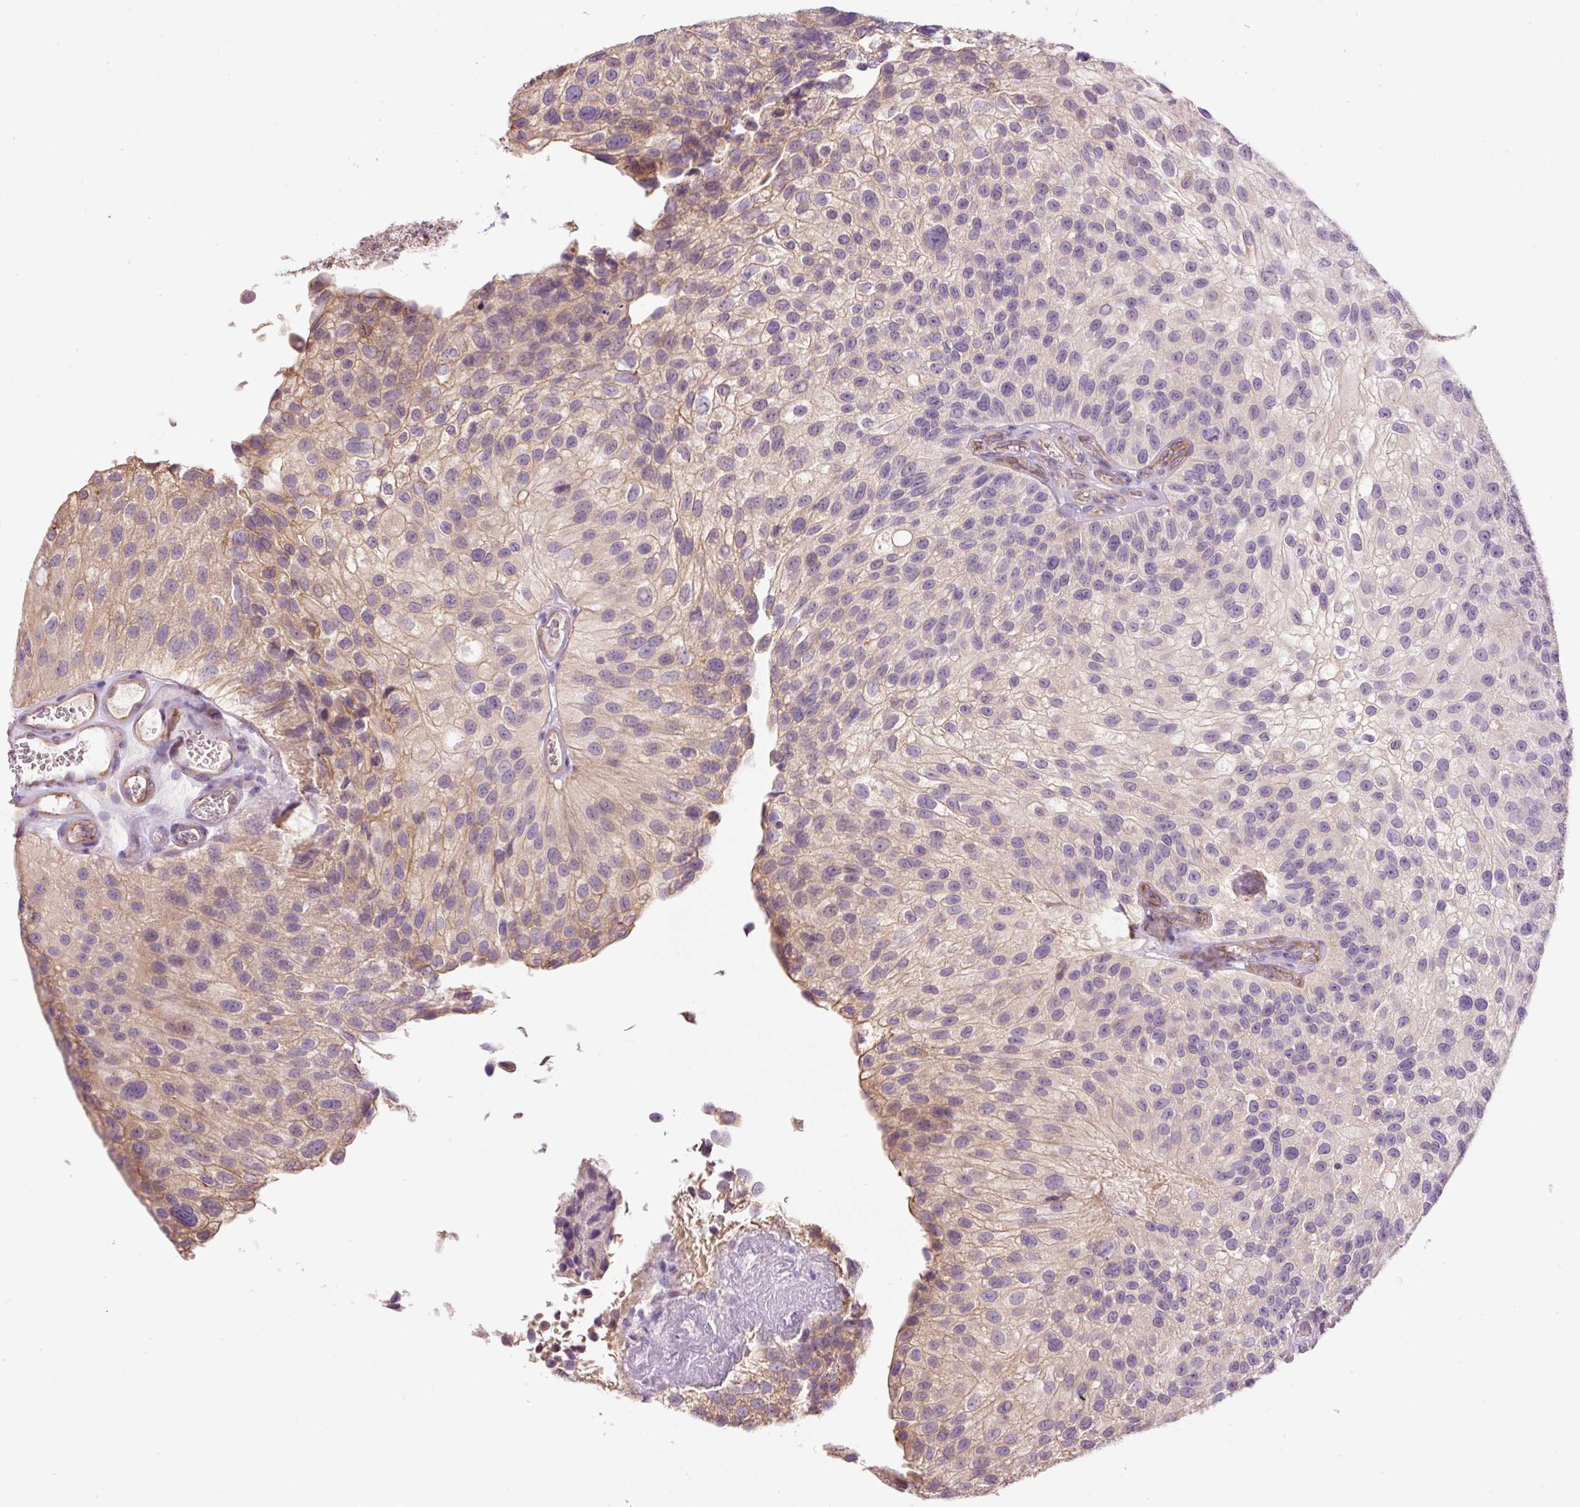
{"staining": {"intensity": "weak", "quantity": "25%-75%", "location": "cytoplasmic/membranous"}, "tissue": "urothelial cancer", "cell_type": "Tumor cells", "image_type": "cancer", "snomed": [{"axis": "morphology", "description": "Urothelial carcinoma, NOS"}, {"axis": "topography", "description": "Urinary bladder"}], "caption": "The immunohistochemical stain highlights weak cytoplasmic/membranous staining in tumor cells of urothelial cancer tissue. The staining is performed using DAB brown chromogen to label protein expression. The nuclei are counter-stained blue using hematoxylin.", "gene": "PNPLA5", "patient": {"sex": "male", "age": 87}}